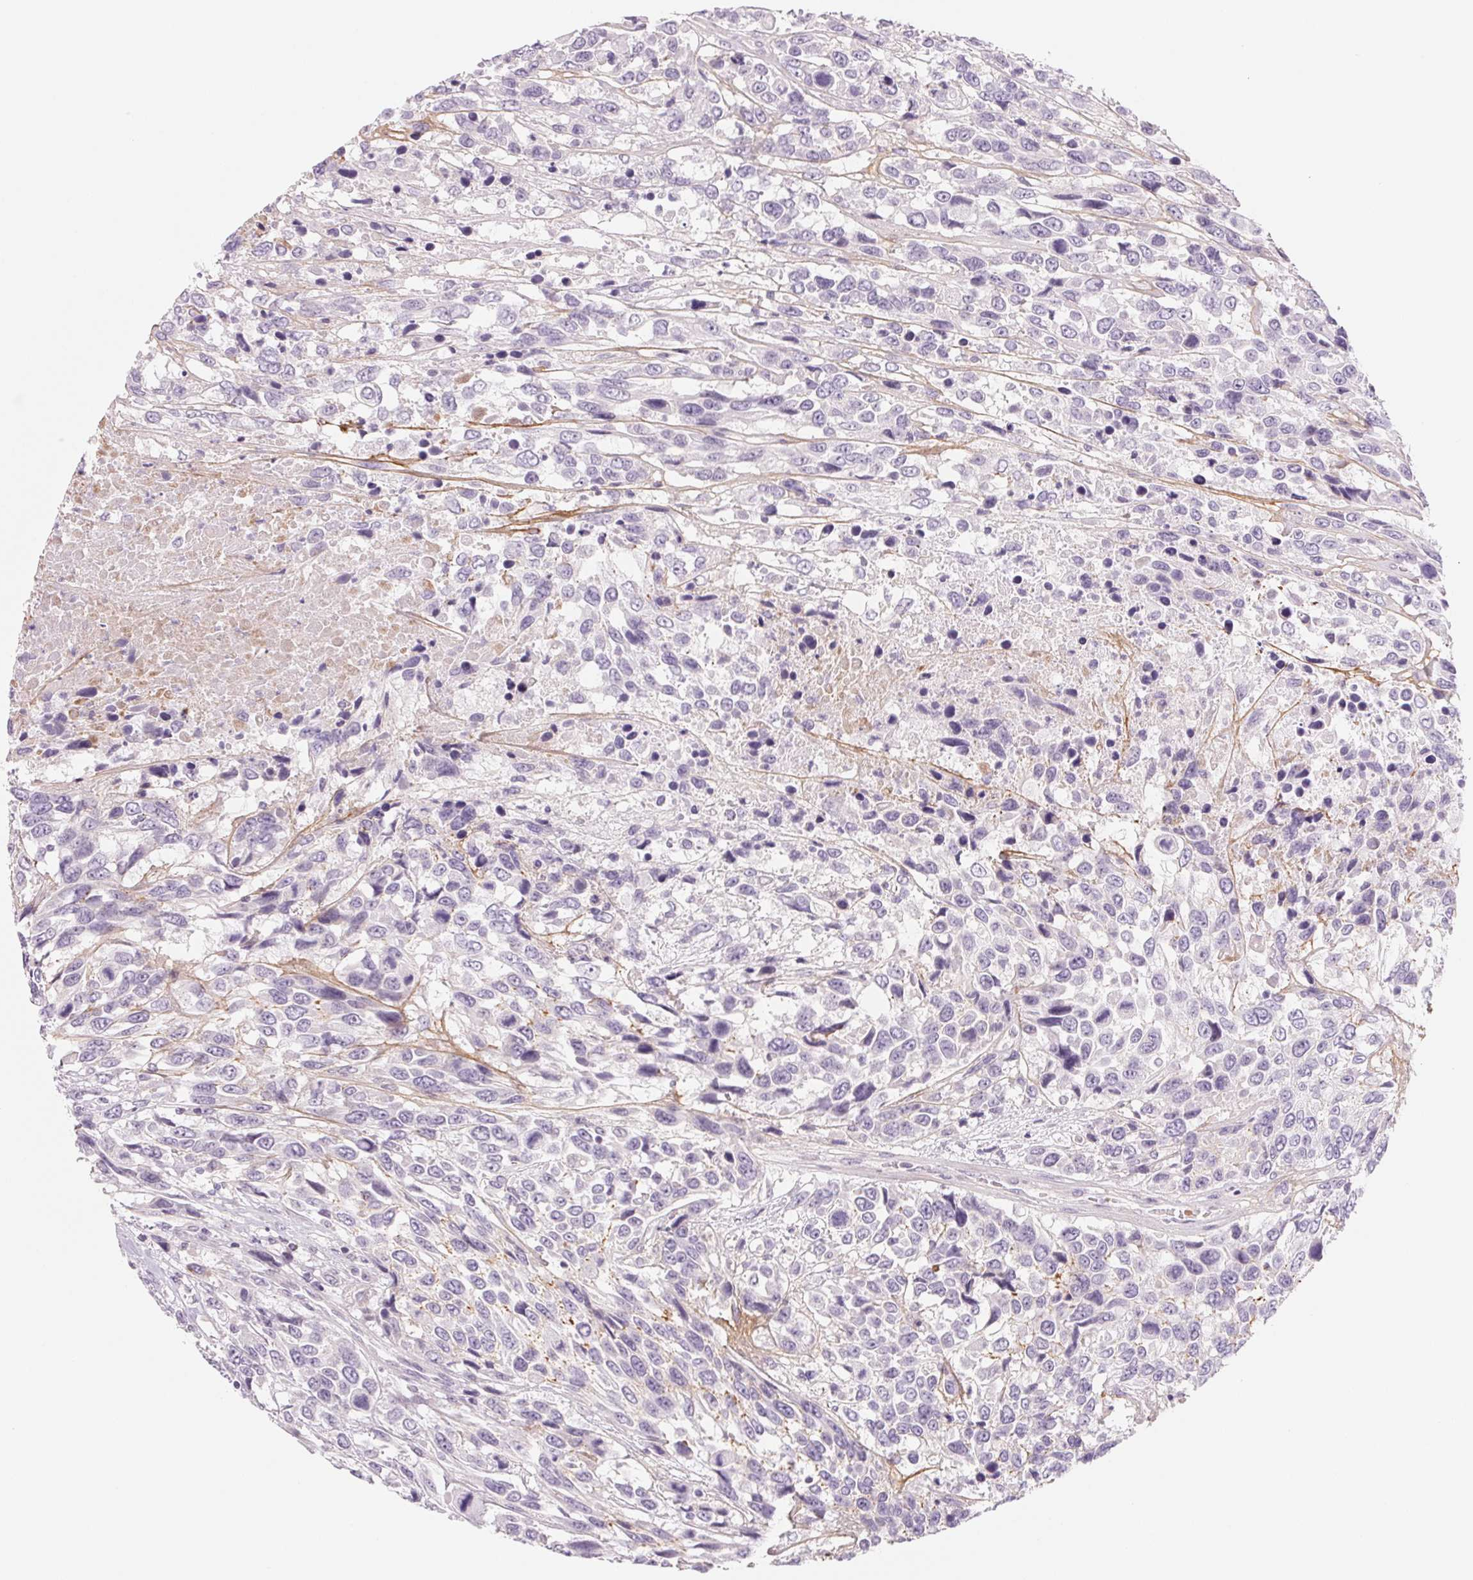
{"staining": {"intensity": "negative", "quantity": "none", "location": "none"}, "tissue": "urothelial cancer", "cell_type": "Tumor cells", "image_type": "cancer", "snomed": [{"axis": "morphology", "description": "Urothelial carcinoma, High grade"}, {"axis": "topography", "description": "Urinary bladder"}], "caption": "Protein analysis of high-grade urothelial carcinoma displays no significant expression in tumor cells.", "gene": "CCDC168", "patient": {"sex": "female", "age": 70}}